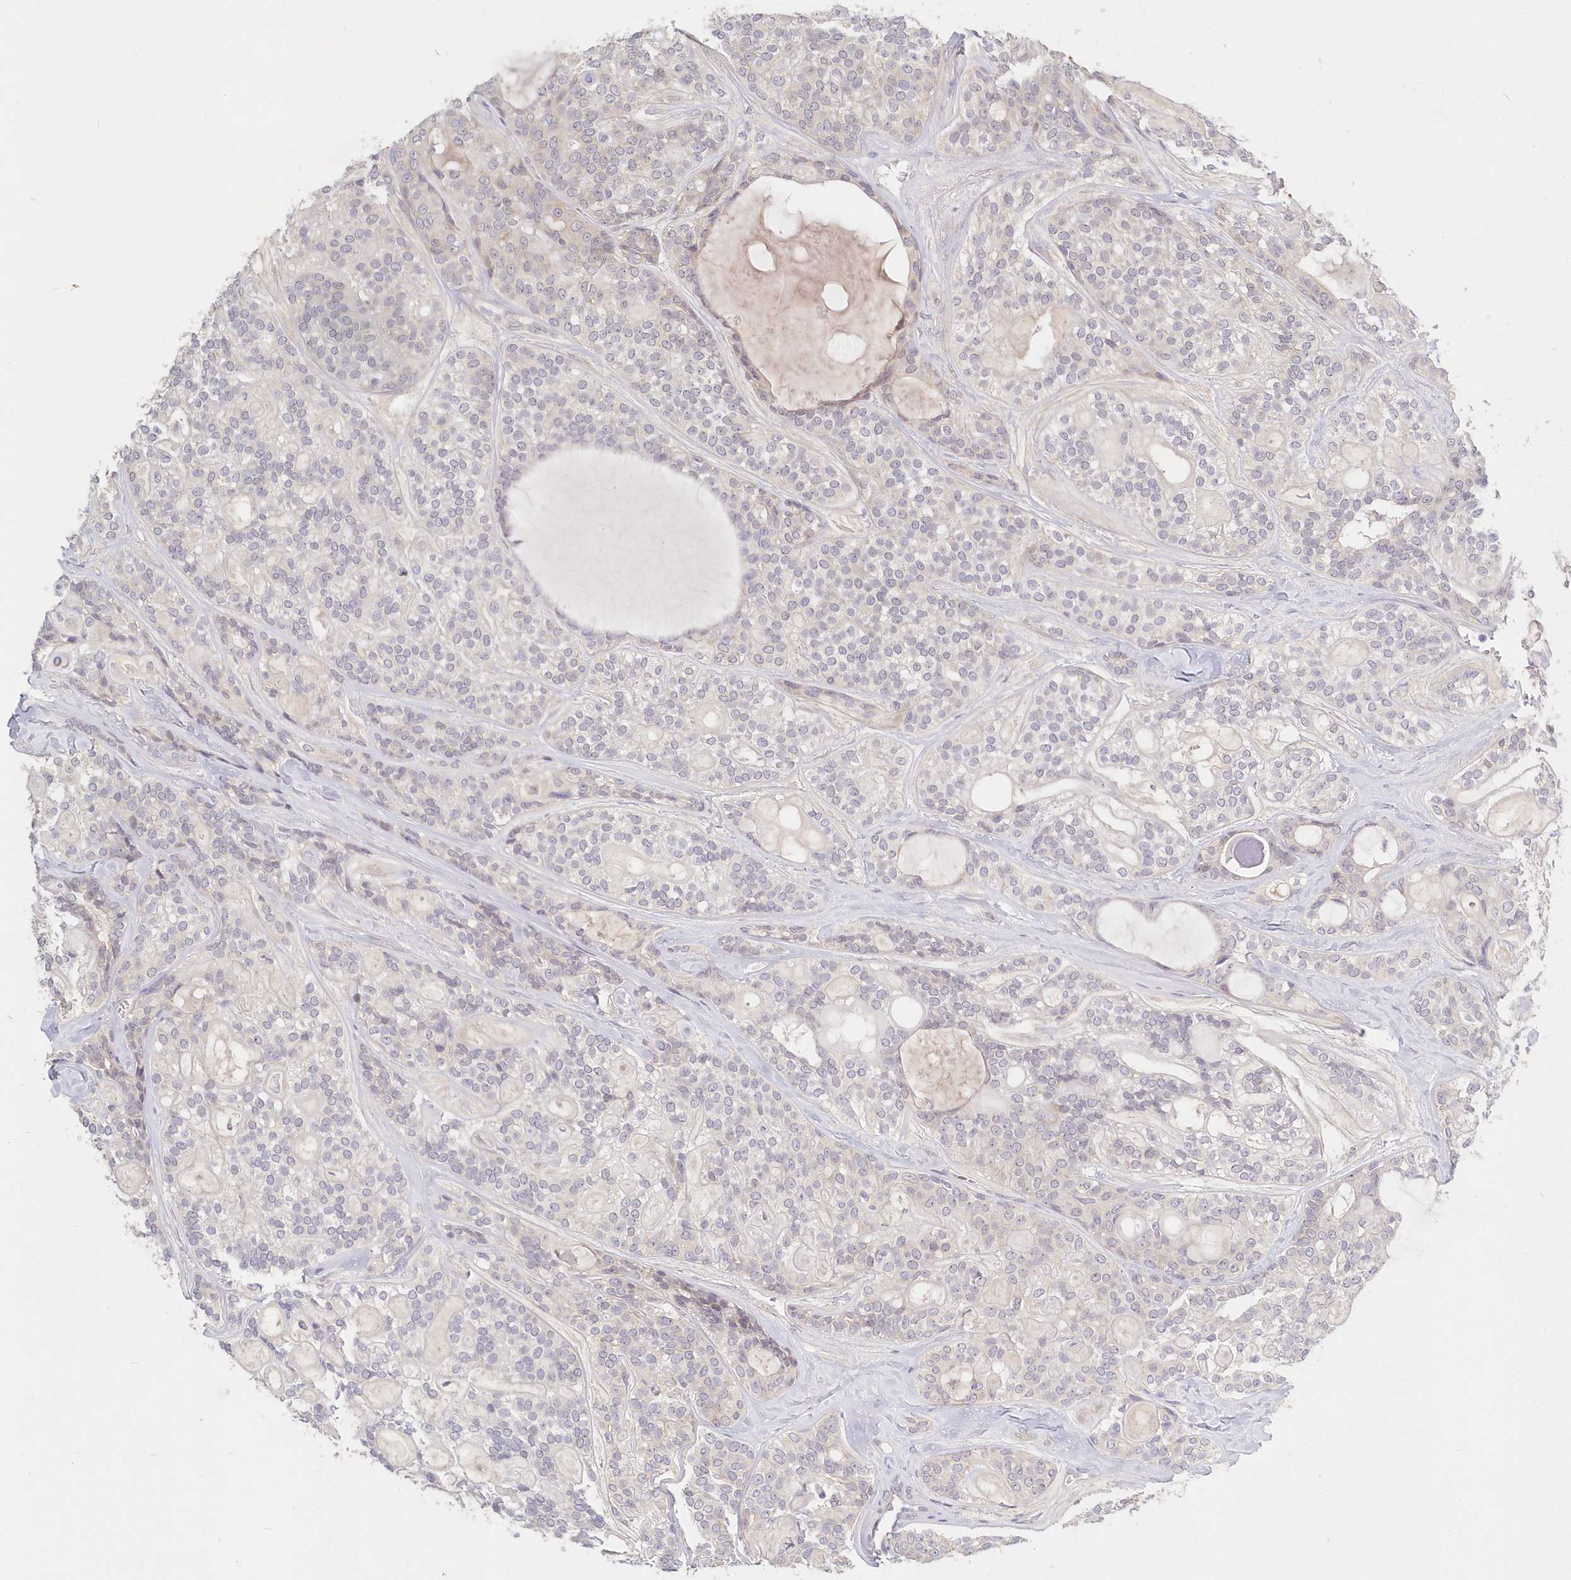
{"staining": {"intensity": "negative", "quantity": "none", "location": "none"}, "tissue": "head and neck cancer", "cell_type": "Tumor cells", "image_type": "cancer", "snomed": [{"axis": "morphology", "description": "Adenocarcinoma, NOS"}, {"axis": "topography", "description": "Head-Neck"}], "caption": "DAB immunohistochemical staining of head and neck cancer displays no significant expression in tumor cells. Nuclei are stained in blue.", "gene": "KATNA1", "patient": {"sex": "male", "age": 66}}